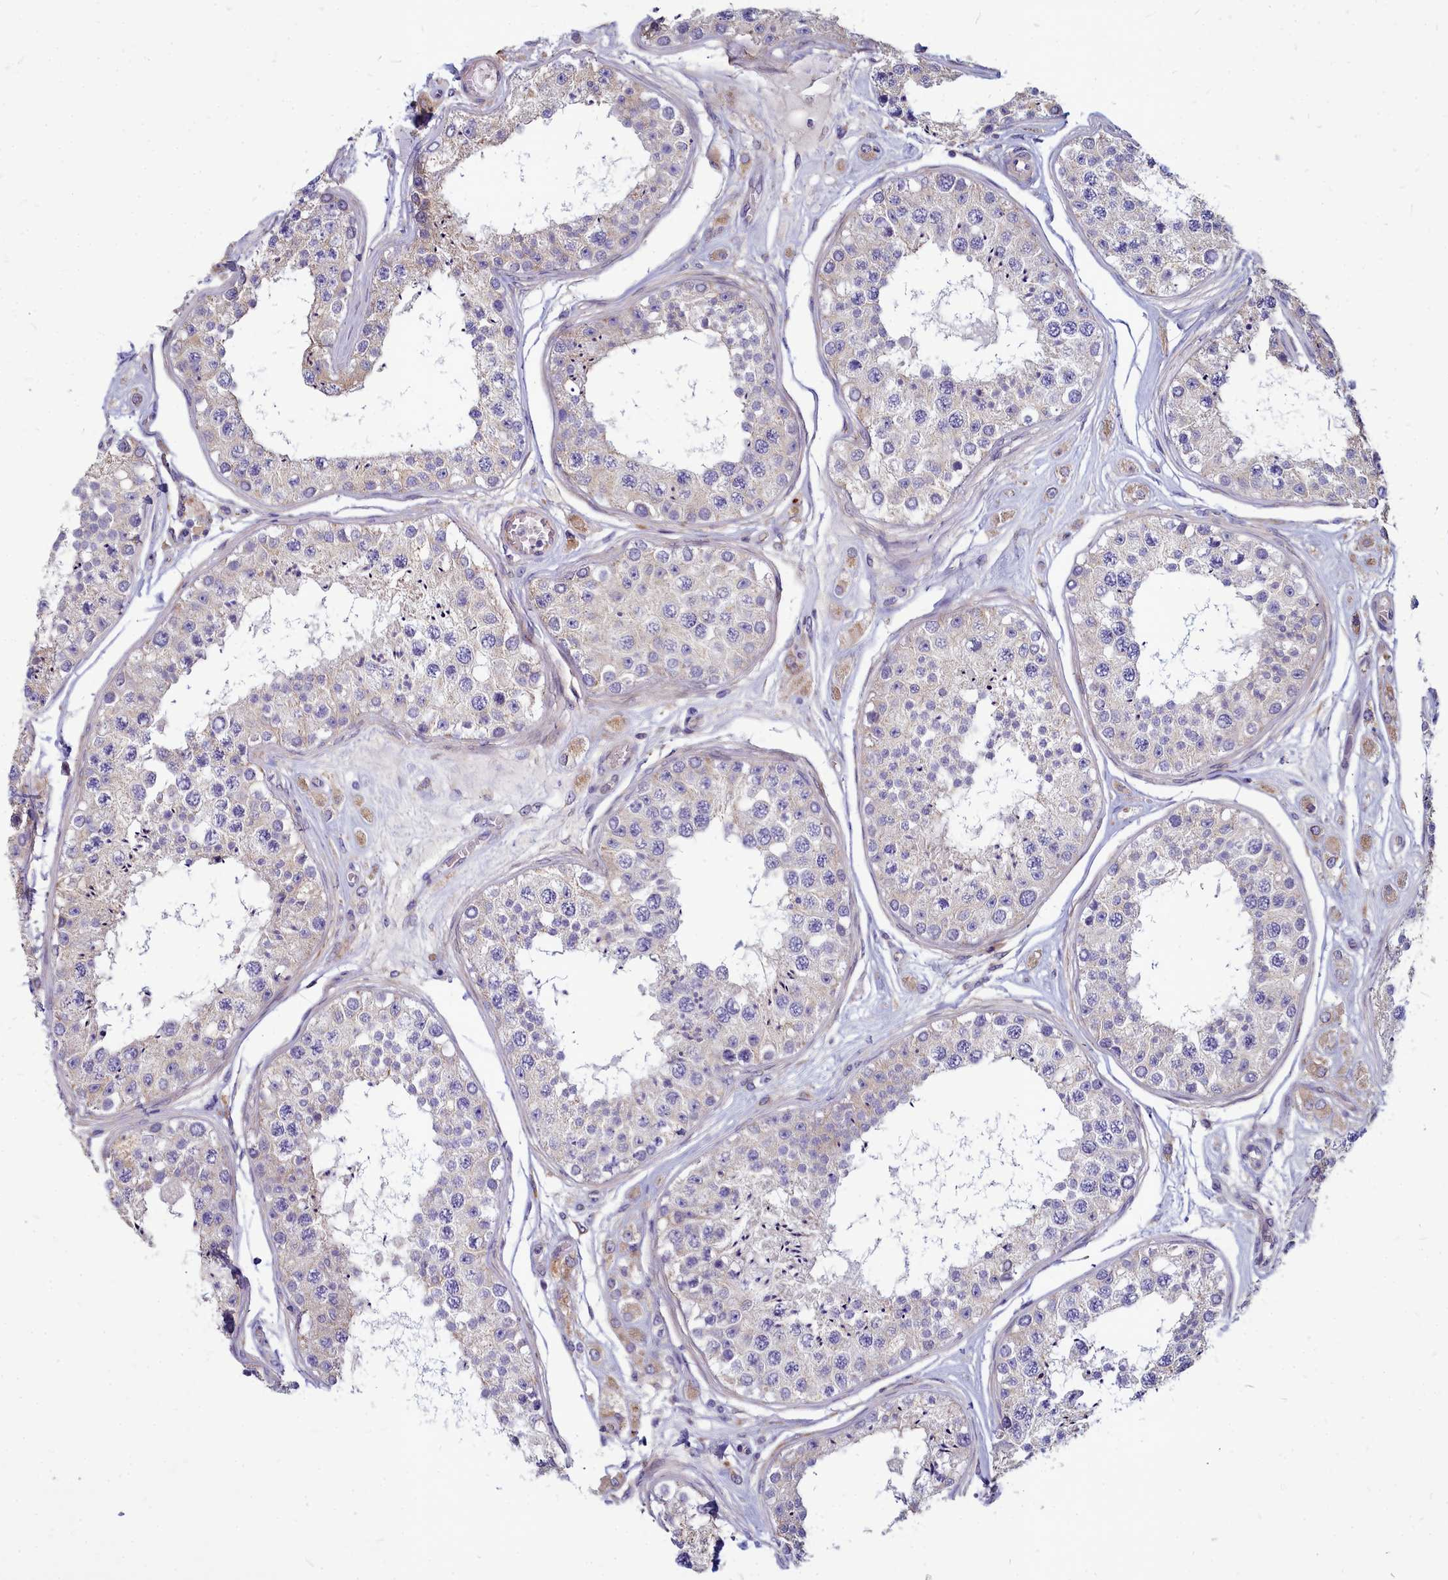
{"staining": {"intensity": "weak", "quantity": "<25%", "location": "cytoplasmic/membranous"}, "tissue": "testis", "cell_type": "Cells in seminiferous ducts", "image_type": "normal", "snomed": [{"axis": "morphology", "description": "Normal tissue, NOS"}, {"axis": "topography", "description": "Testis"}], "caption": "Human testis stained for a protein using IHC displays no staining in cells in seminiferous ducts.", "gene": "SMPD4", "patient": {"sex": "male", "age": 25}}